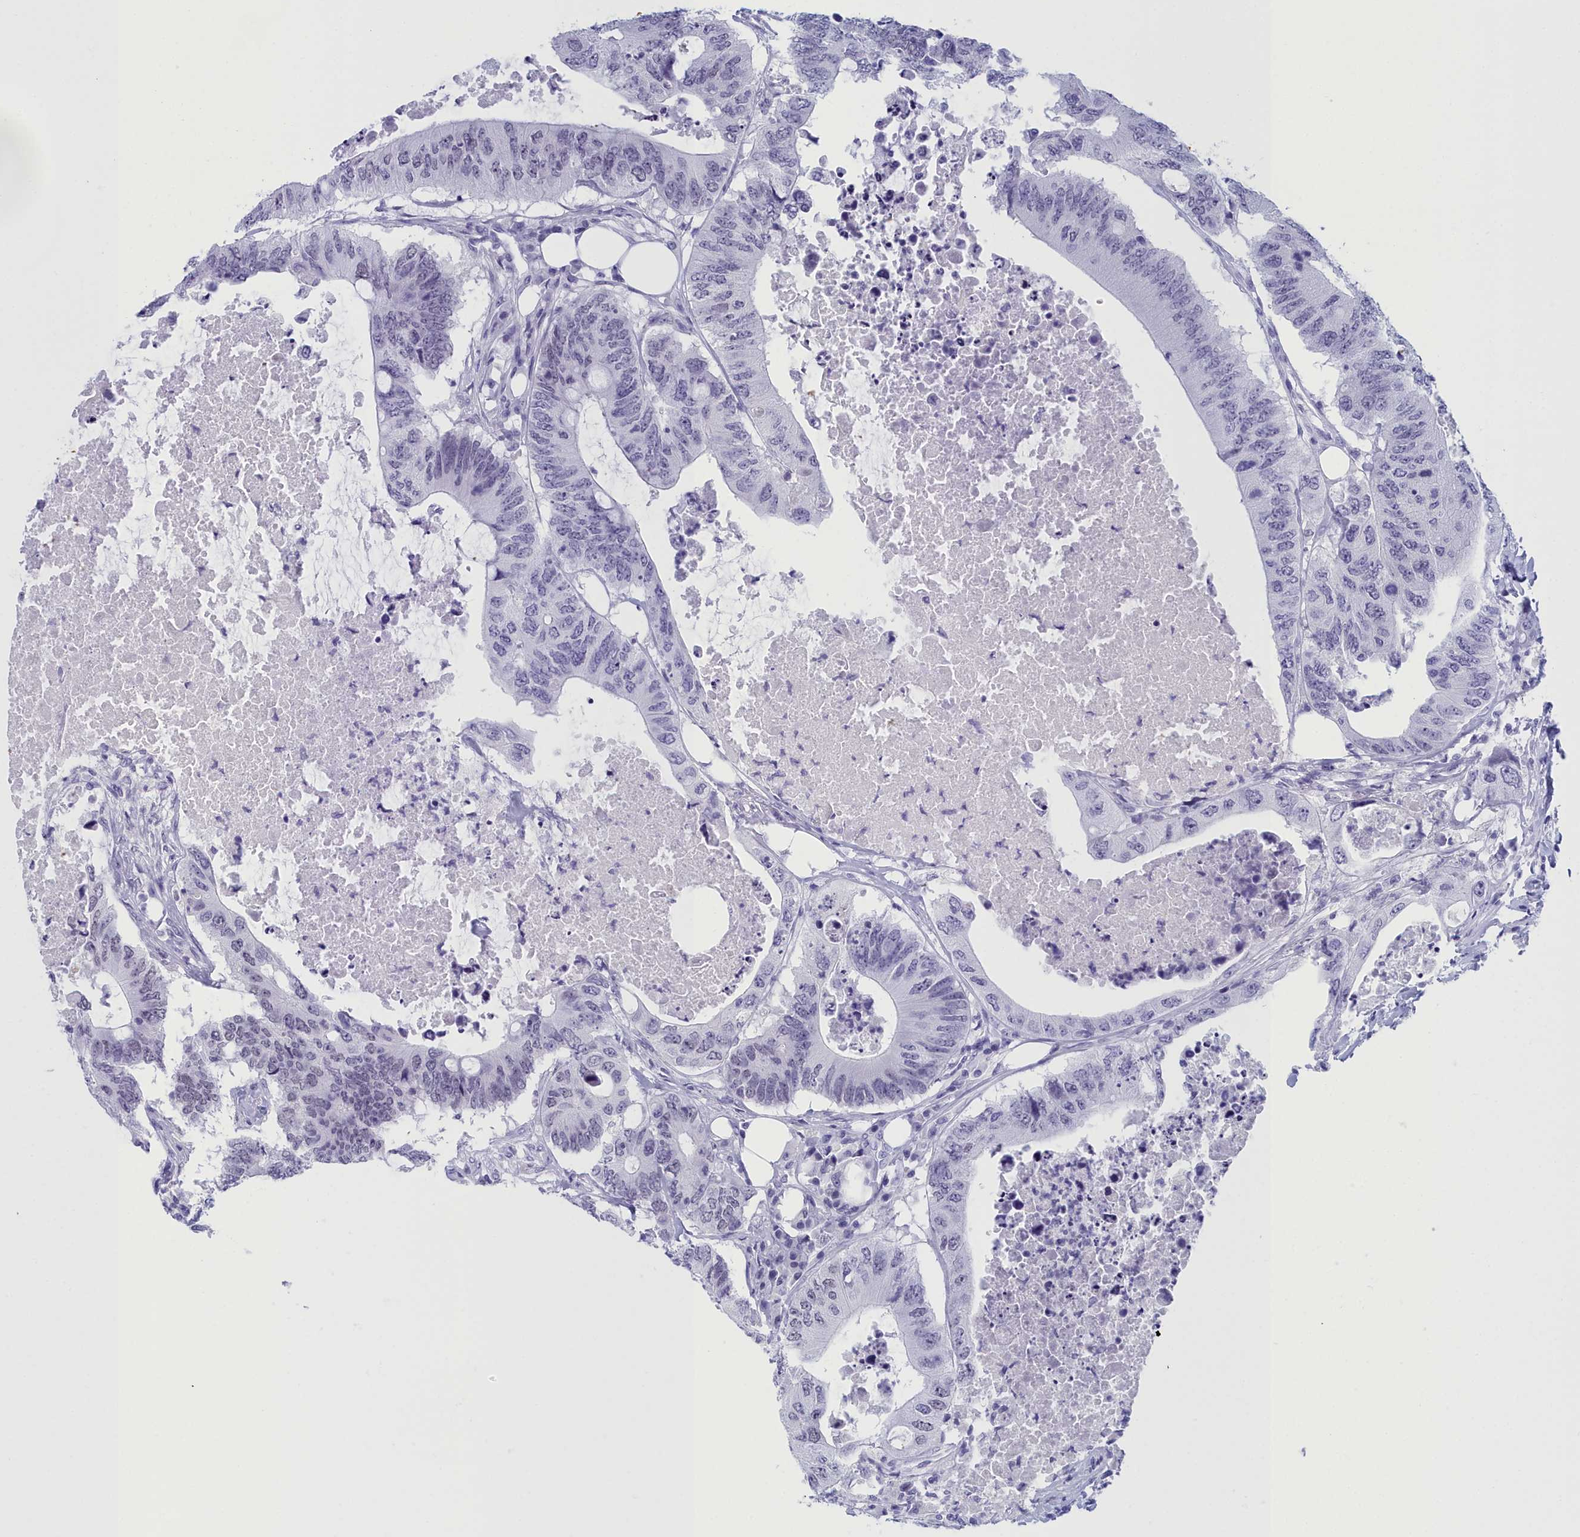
{"staining": {"intensity": "moderate", "quantity": "25%-75%", "location": "nuclear"}, "tissue": "colorectal cancer", "cell_type": "Tumor cells", "image_type": "cancer", "snomed": [{"axis": "morphology", "description": "Adenocarcinoma, NOS"}, {"axis": "topography", "description": "Colon"}], "caption": "Adenocarcinoma (colorectal) stained for a protein demonstrates moderate nuclear positivity in tumor cells.", "gene": "CCDC97", "patient": {"sex": "male", "age": 71}}